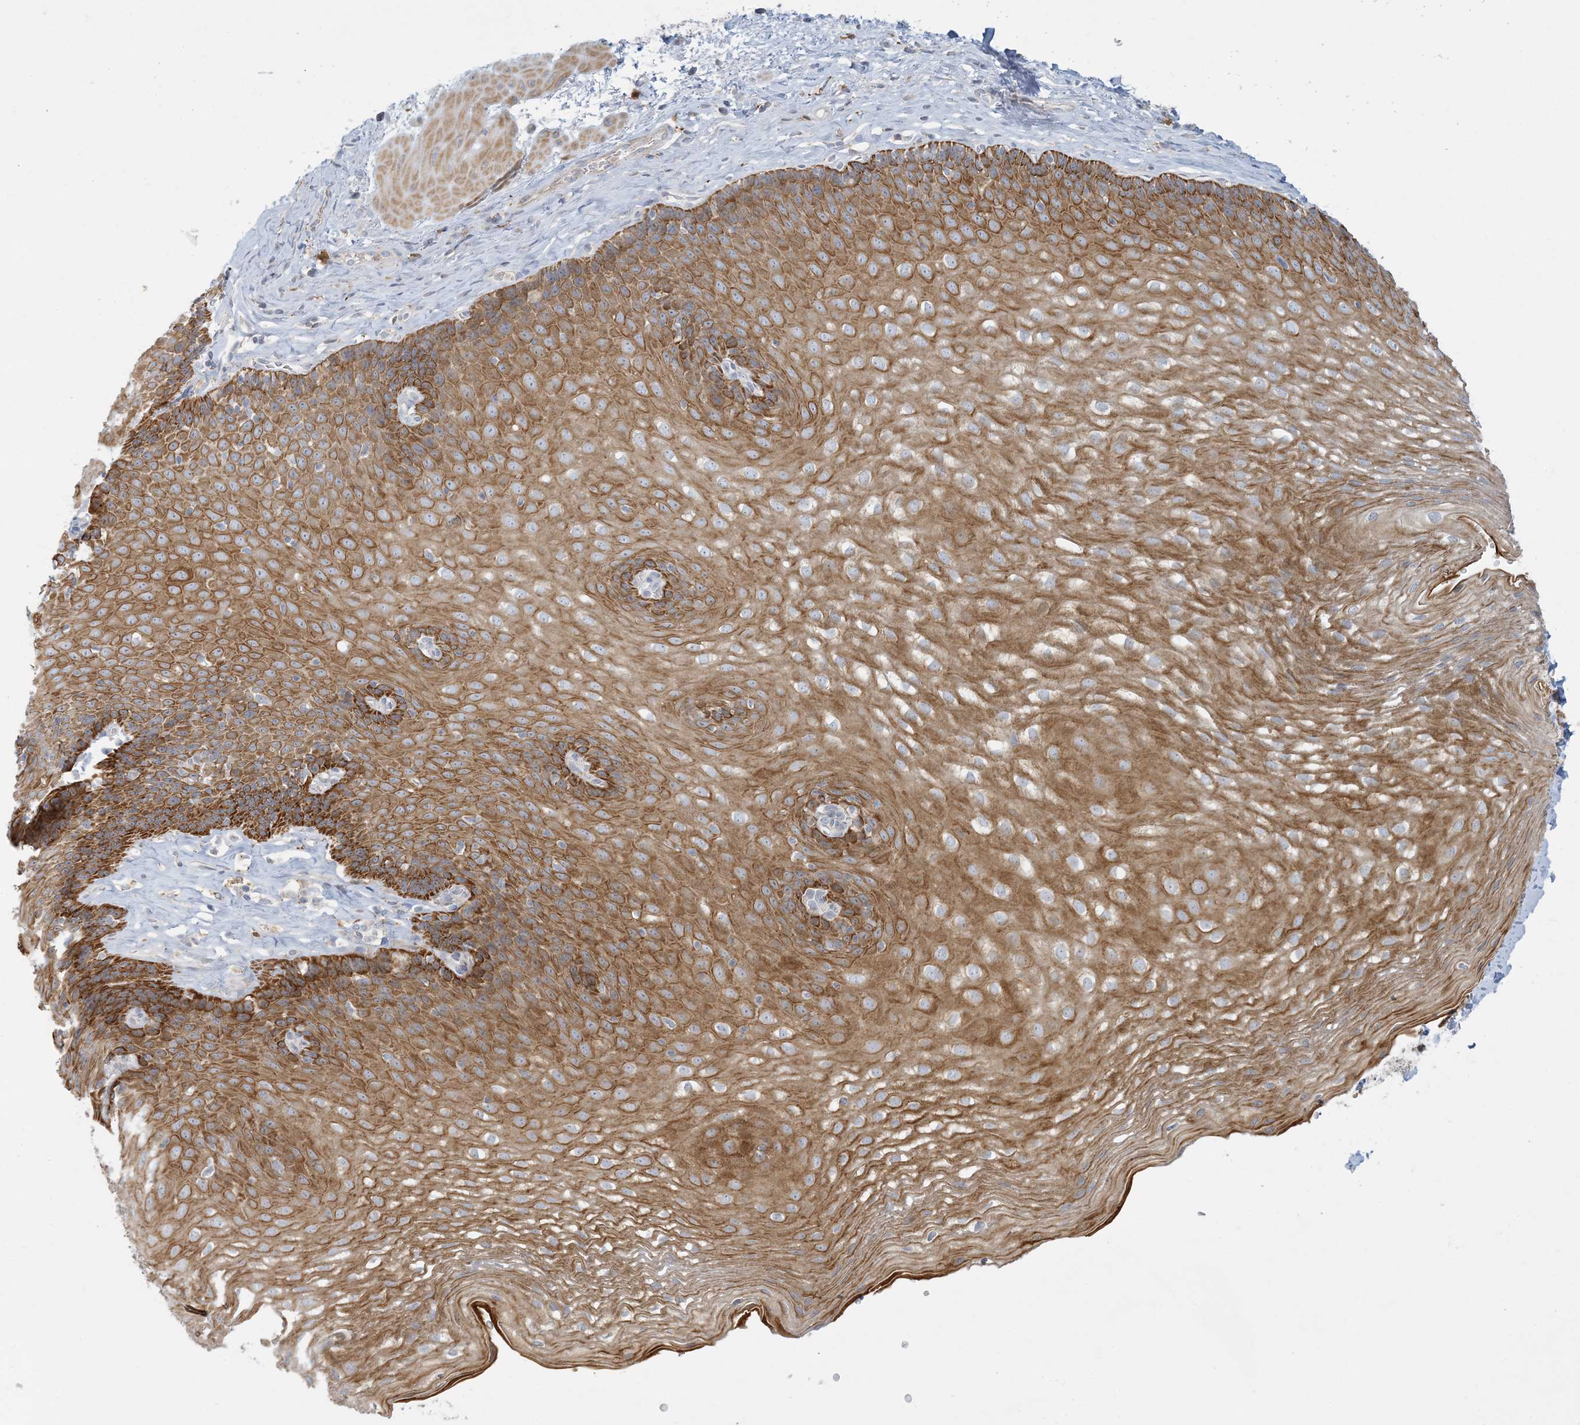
{"staining": {"intensity": "strong", "quantity": ">75%", "location": "cytoplasmic/membranous"}, "tissue": "esophagus", "cell_type": "Squamous epithelial cells", "image_type": "normal", "snomed": [{"axis": "morphology", "description": "Normal tissue, NOS"}, {"axis": "topography", "description": "Esophagus"}], "caption": "This photomicrograph reveals IHC staining of benign human esophagus, with high strong cytoplasmic/membranous staining in about >75% of squamous epithelial cells.", "gene": "LTN1", "patient": {"sex": "female", "age": 66}}